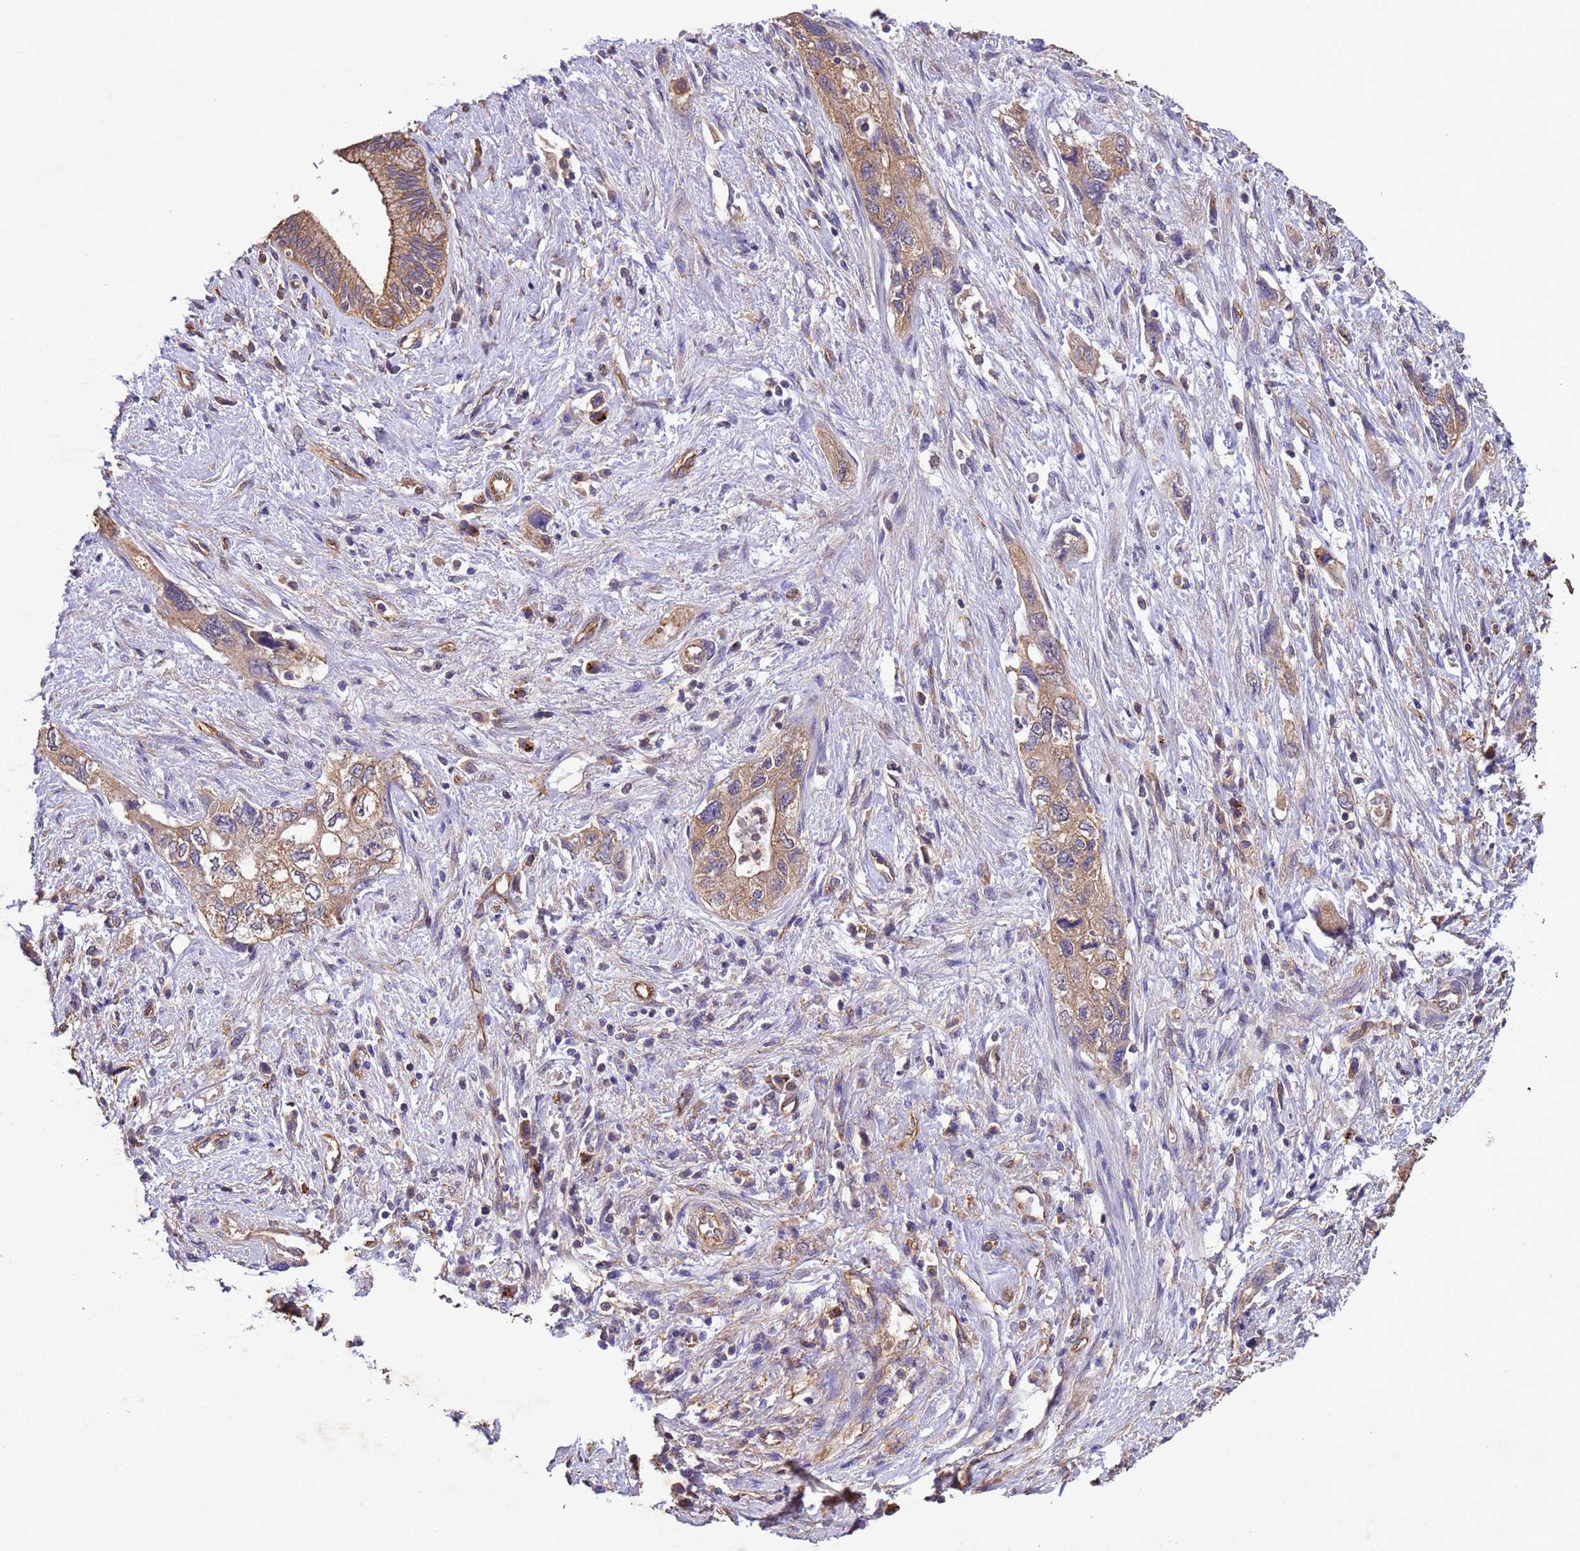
{"staining": {"intensity": "moderate", "quantity": ">75%", "location": "cytoplasmic/membranous"}, "tissue": "pancreatic cancer", "cell_type": "Tumor cells", "image_type": "cancer", "snomed": [{"axis": "morphology", "description": "Adenocarcinoma, NOS"}, {"axis": "topography", "description": "Pancreas"}], "caption": "Human pancreatic cancer stained for a protein (brown) shows moderate cytoplasmic/membranous positive positivity in about >75% of tumor cells.", "gene": "MTX3", "patient": {"sex": "female", "age": 73}}